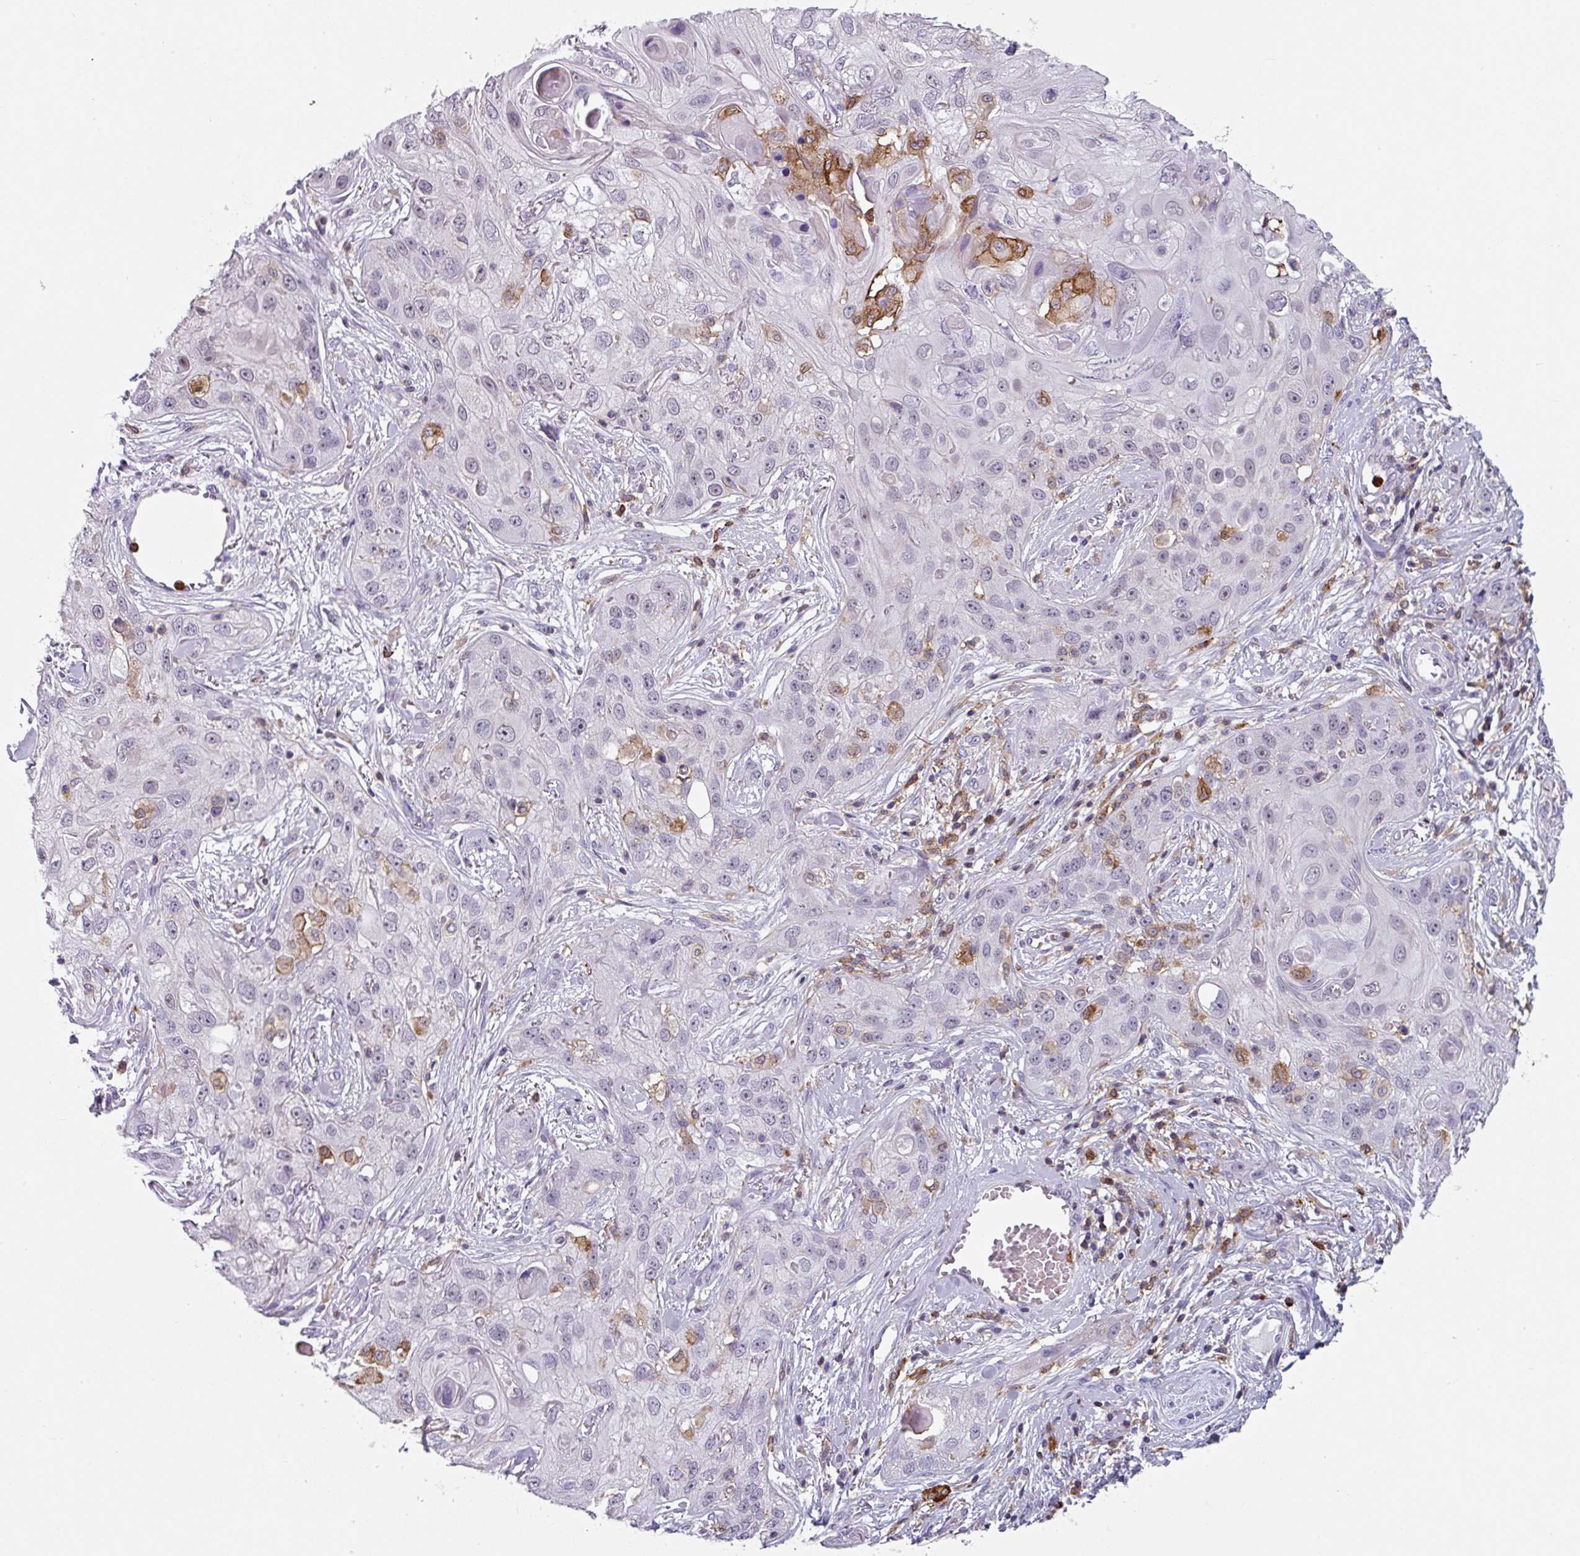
{"staining": {"intensity": "negative", "quantity": "none", "location": "none"}, "tissue": "skin cancer", "cell_type": "Tumor cells", "image_type": "cancer", "snomed": [{"axis": "morphology", "description": "Squamous cell carcinoma, NOS"}, {"axis": "topography", "description": "Skin"}, {"axis": "topography", "description": "Vulva"}], "caption": "Photomicrograph shows no protein positivity in tumor cells of skin squamous cell carcinoma tissue.", "gene": "EXOSC5", "patient": {"sex": "female", "age": 86}}